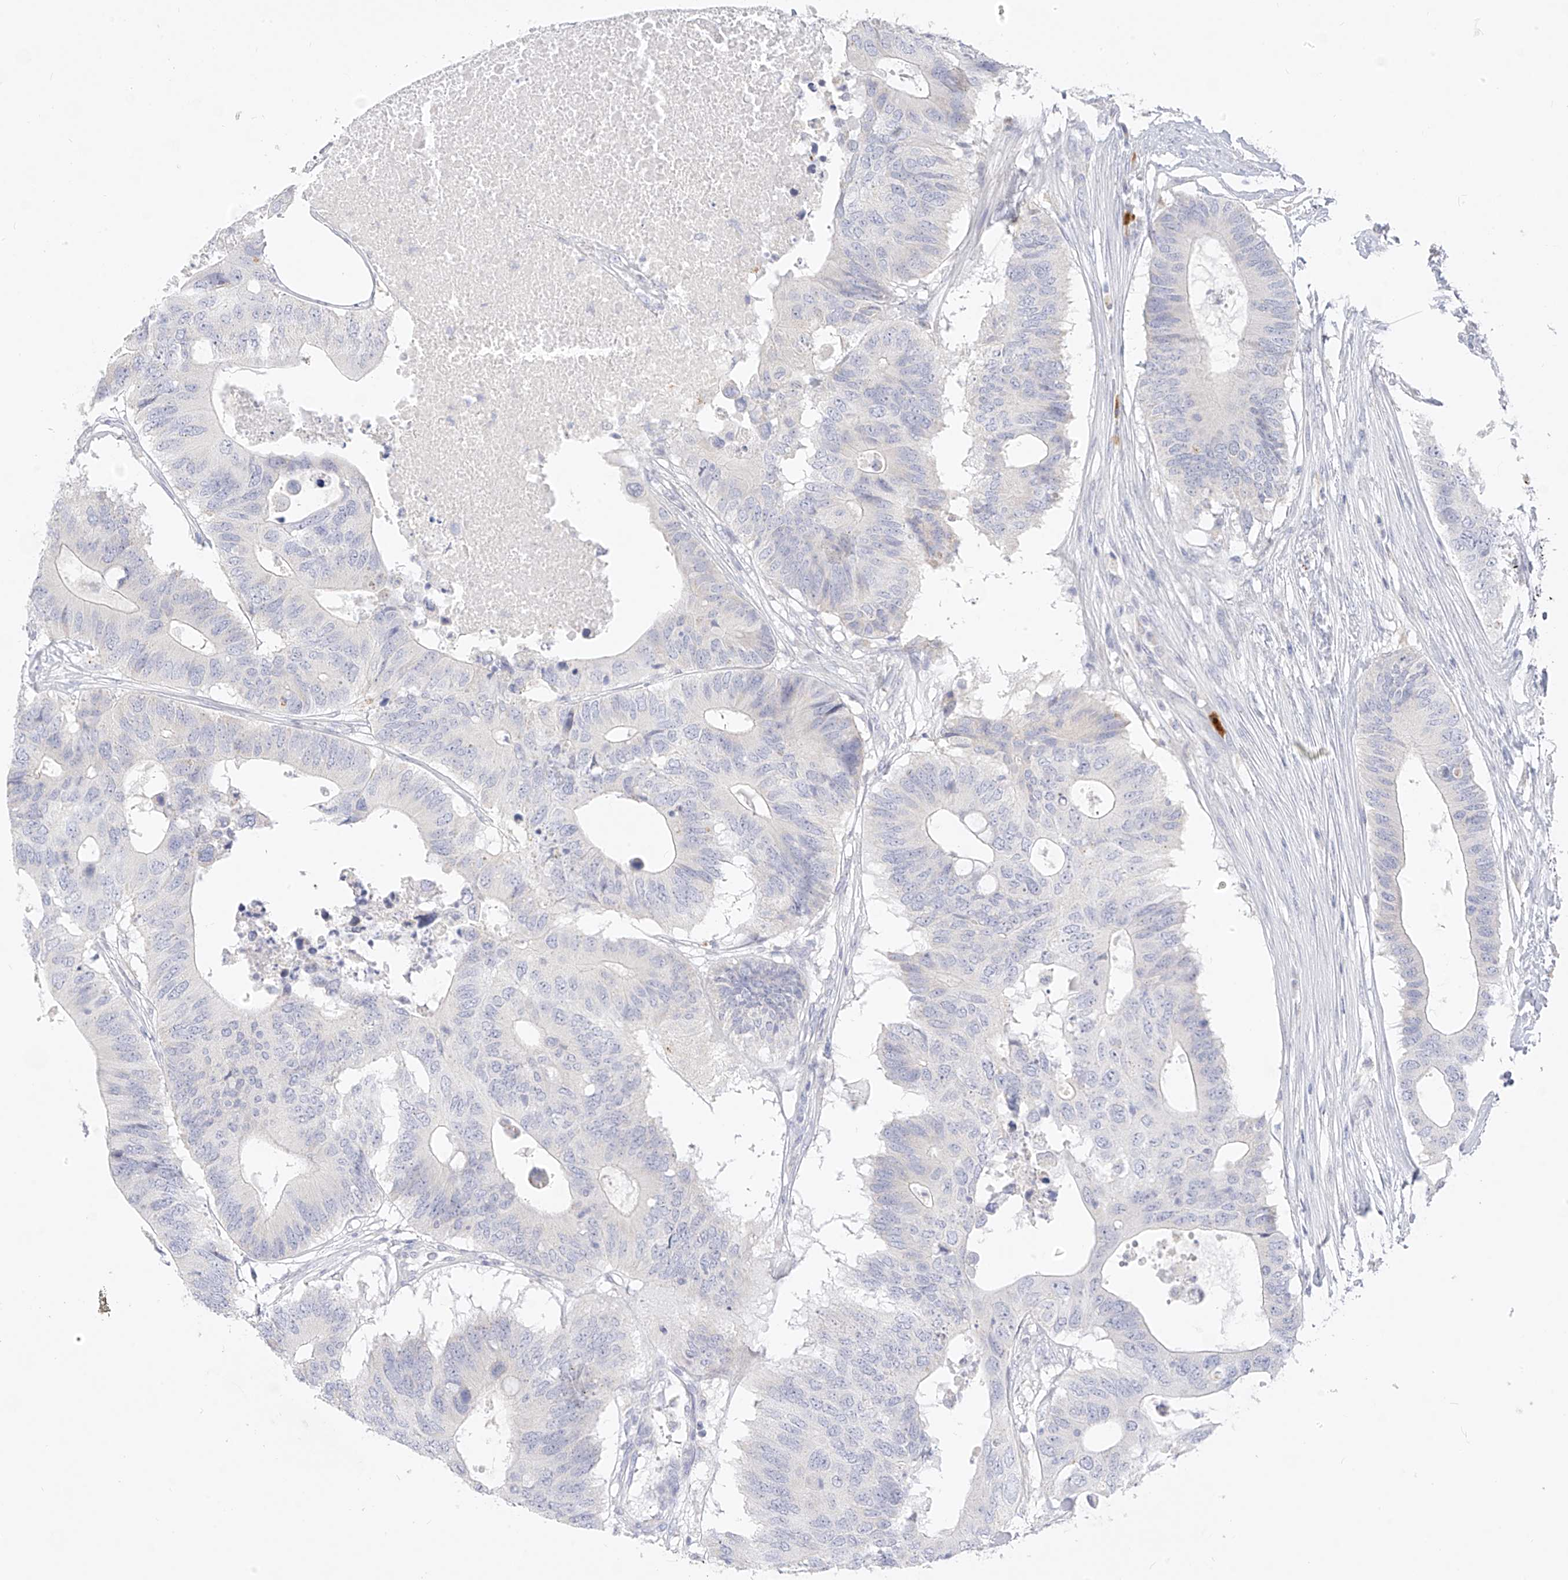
{"staining": {"intensity": "negative", "quantity": "none", "location": "none"}, "tissue": "colorectal cancer", "cell_type": "Tumor cells", "image_type": "cancer", "snomed": [{"axis": "morphology", "description": "Adenocarcinoma, NOS"}, {"axis": "topography", "description": "Colon"}], "caption": "High magnification brightfield microscopy of adenocarcinoma (colorectal) stained with DAB (3,3'-diaminobenzidine) (brown) and counterstained with hematoxylin (blue): tumor cells show no significant positivity.", "gene": "ZNF404", "patient": {"sex": "male", "age": 71}}